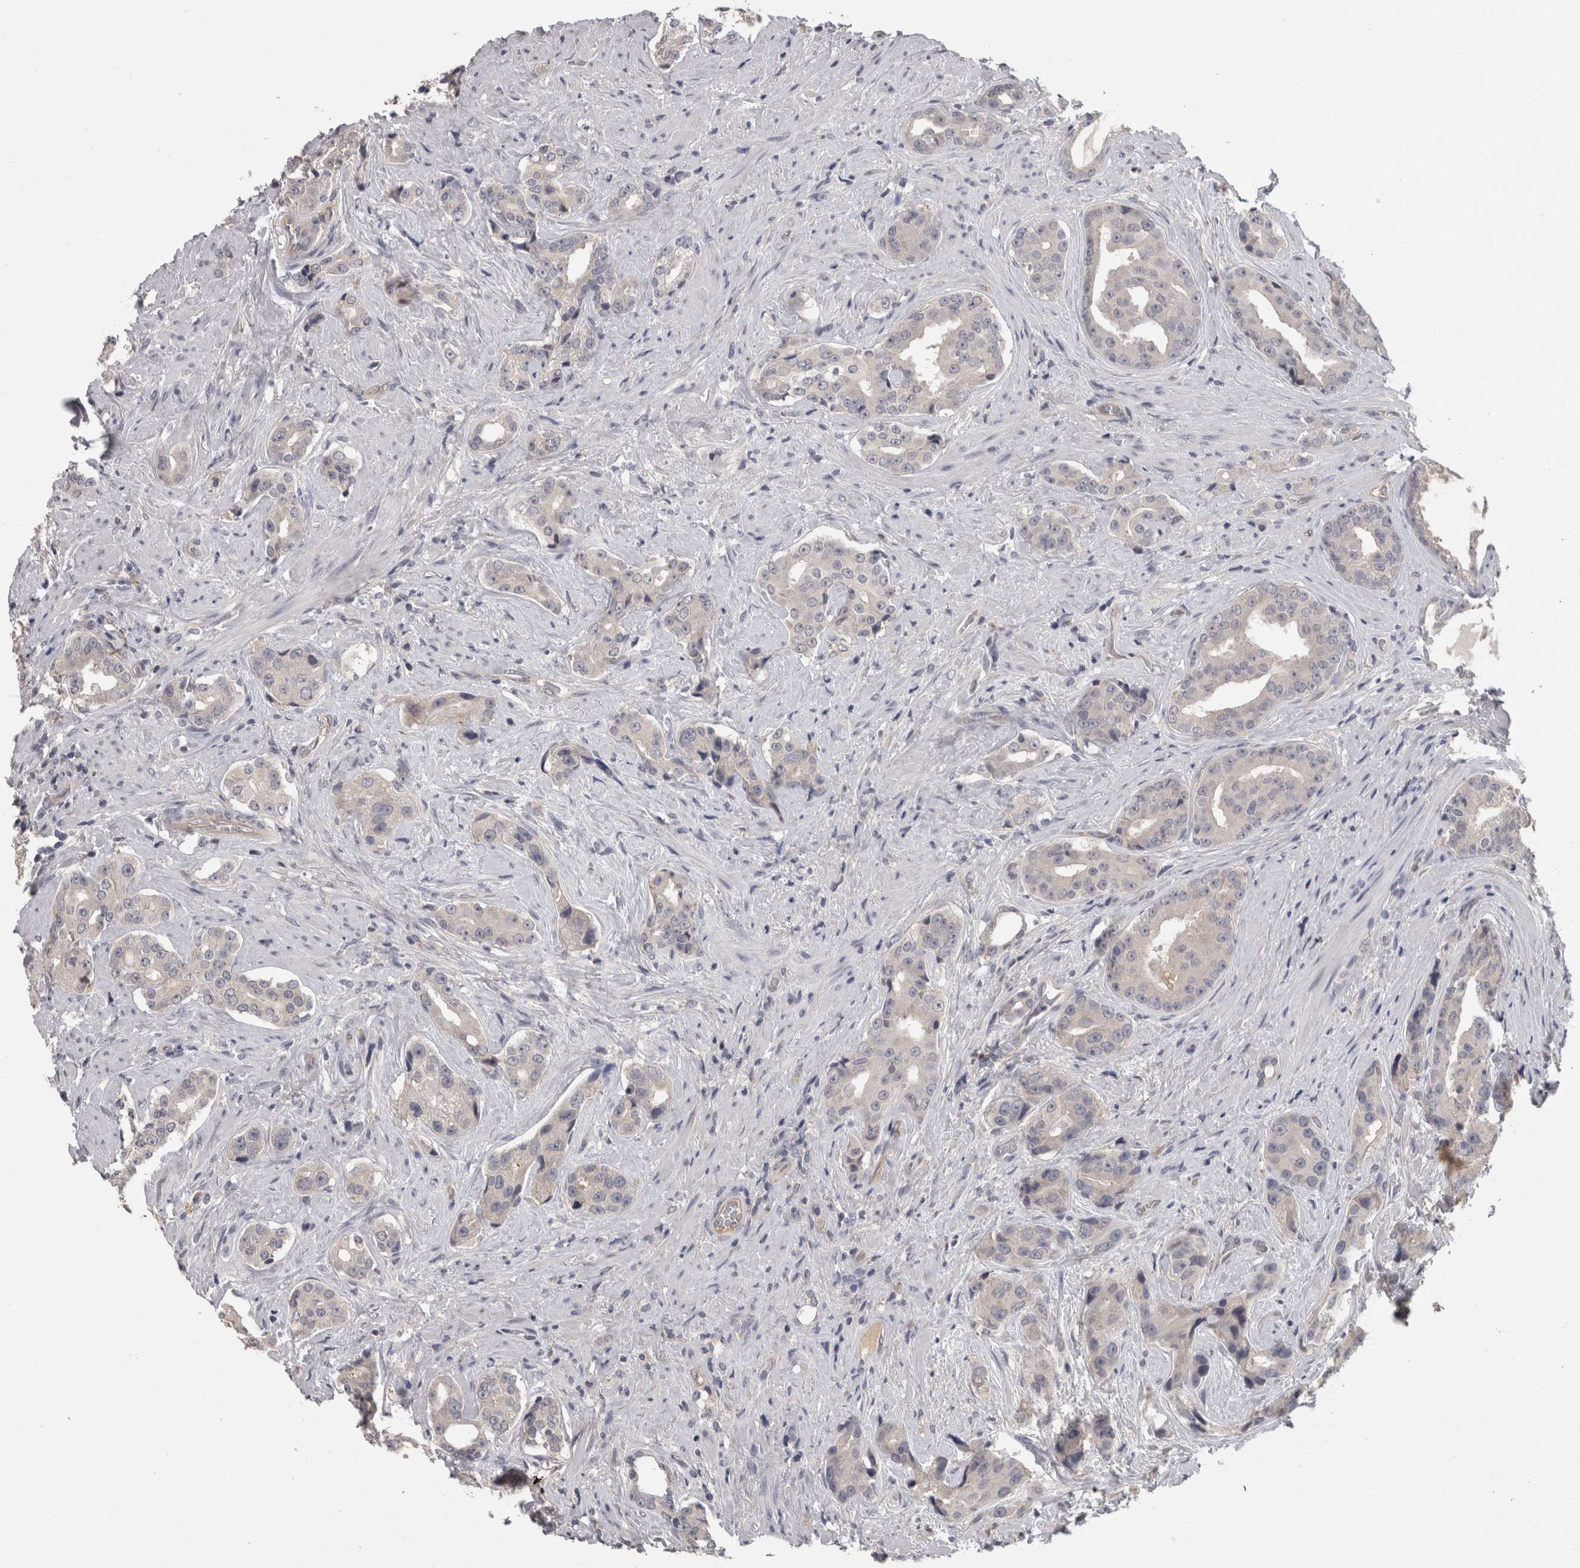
{"staining": {"intensity": "negative", "quantity": "none", "location": "none"}, "tissue": "prostate cancer", "cell_type": "Tumor cells", "image_type": "cancer", "snomed": [{"axis": "morphology", "description": "Adenocarcinoma, High grade"}, {"axis": "topography", "description": "Prostate"}], "caption": "Immunohistochemistry (IHC) of human prostate cancer reveals no positivity in tumor cells.", "gene": "PON3", "patient": {"sex": "male", "age": 71}}